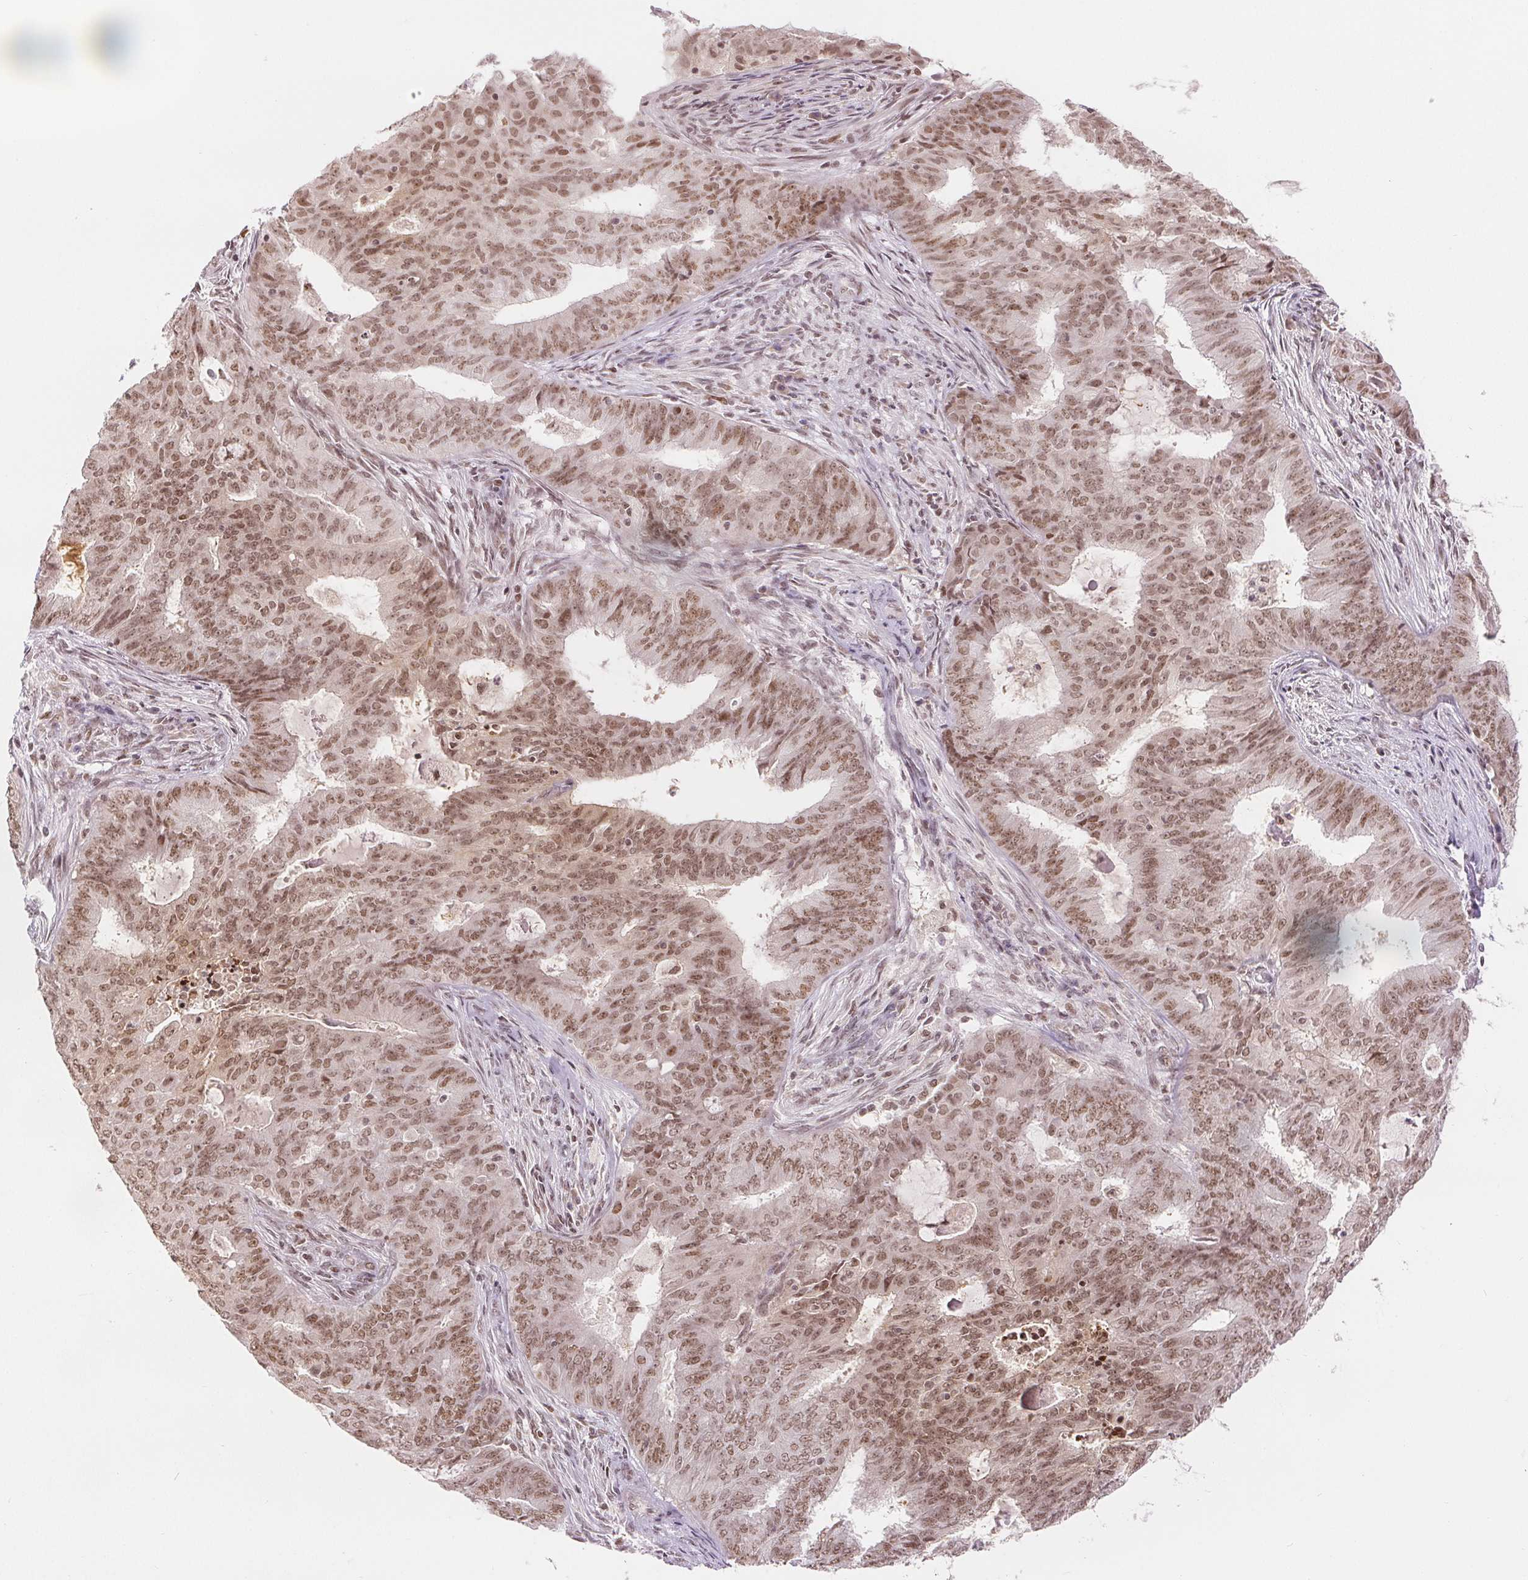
{"staining": {"intensity": "moderate", "quantity": ">75%", "location": "nuclear"}, "tissue": "endometrial cancer", "cell_type": "Tumor cells", "image_type": "cancer", "snomed": [{"axis": "morphology", "description": "Adenocarcinoma, NOS"}, {"axis": "topography", "description": "Endometrium"}], "caption": "The immunohistochemical stain labels moderate nuclear expression in tumor cells of endometrial adenocarcinoma tissue.", "gene": "DEK", "patient": {"sex": "female", "age": 62}}